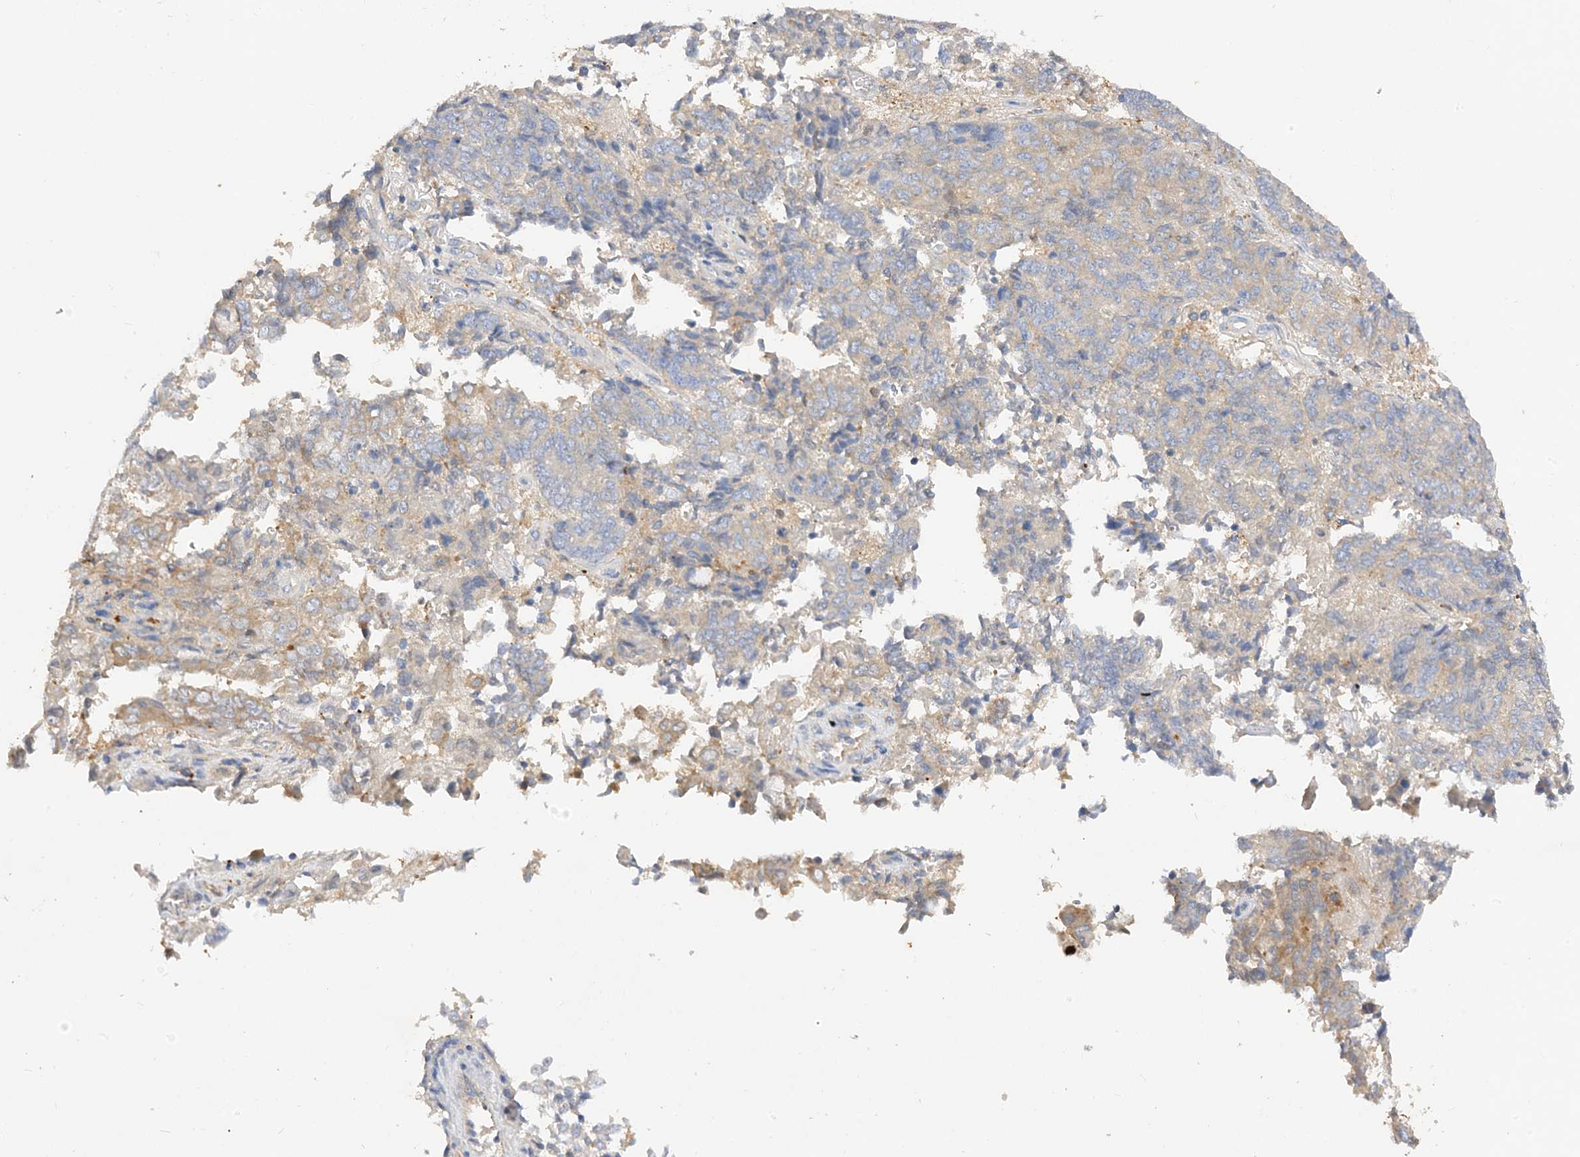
{"staining": {"intensity": "weak", "quantity": "25%-75%", "location": "cytoplasmic/membranous"}, "tissue": "endometrial cancer", "cell_type": "Tumor cells", "image_type": "cancer", "snomed": [{"axis": "morphology", "description": "Adenocarcinoma, NOS"}, {"axis": "topography", "description": "Endometrium"}], "caption": "Immunohistochemistry (IHC) (DAB (3,3'-diaminobenzidine)) staining of human endometrial cancer demonstrates weak cytoplasmic/membranous protein positivity in about 25%-75% of tumor cells.", "gene": "ARV1", "patient": {"sex": "female", "age": 80}}